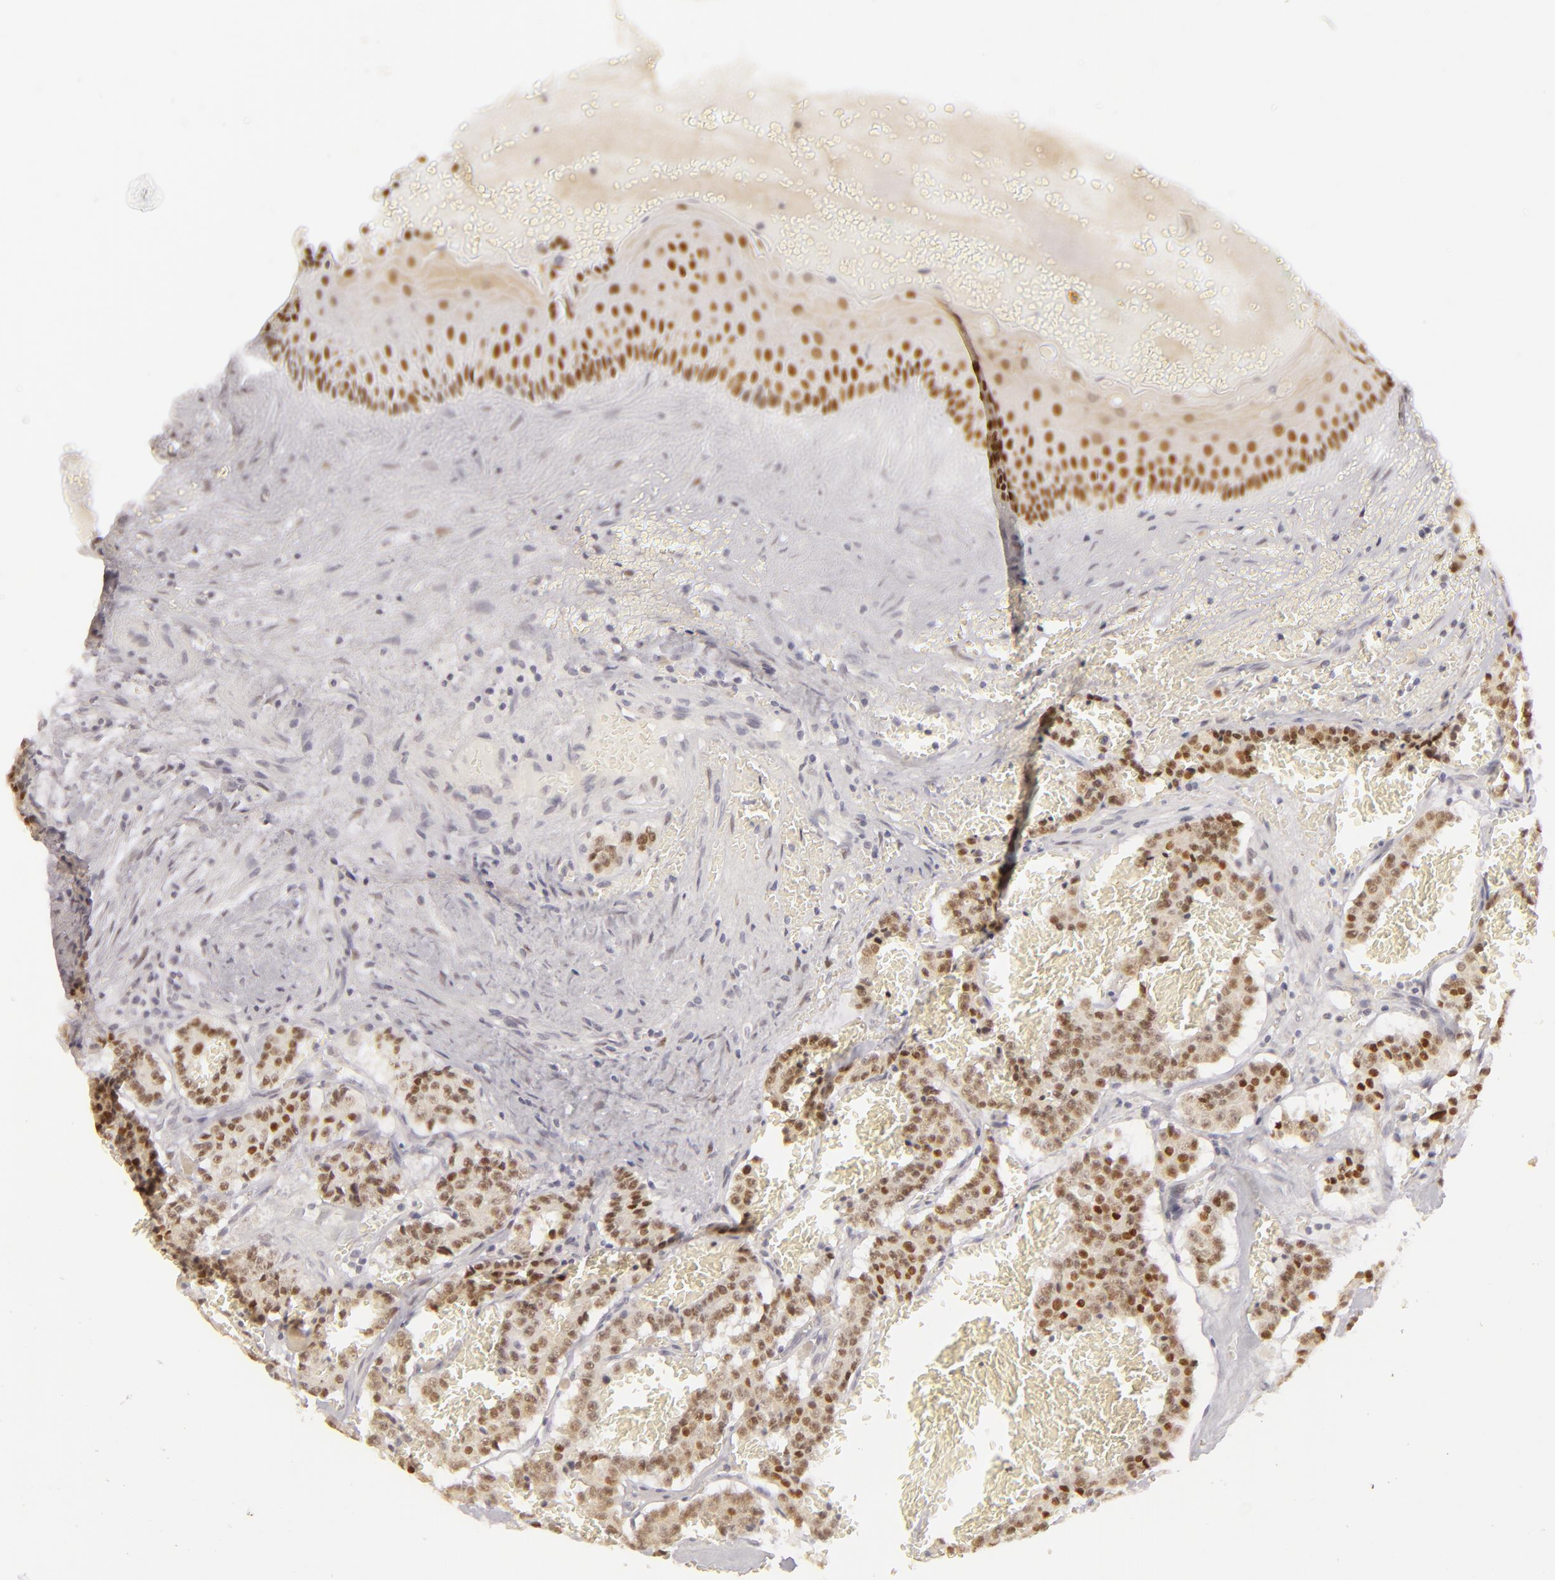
{"staining": {"intensity": "moderate", "quantity": "25%-75%", "location": "nuclear"}, "tissue": "carcinoid", "cell_type": "Tumor cells", "image_type": "cancer", "snomed": [{"axis": "morphology", "description": "Carcinoid, malignant, NOS"}, {"axis": "topography", "description": "Bronchus"}], "caption": "Human carcinoid stained for a protein (brown) reveals moderate nuclear positive positivity in about 25%-75% of tumor cells.", "gene": "SIX1", "patient": {"sex": "male", "age": 55}}